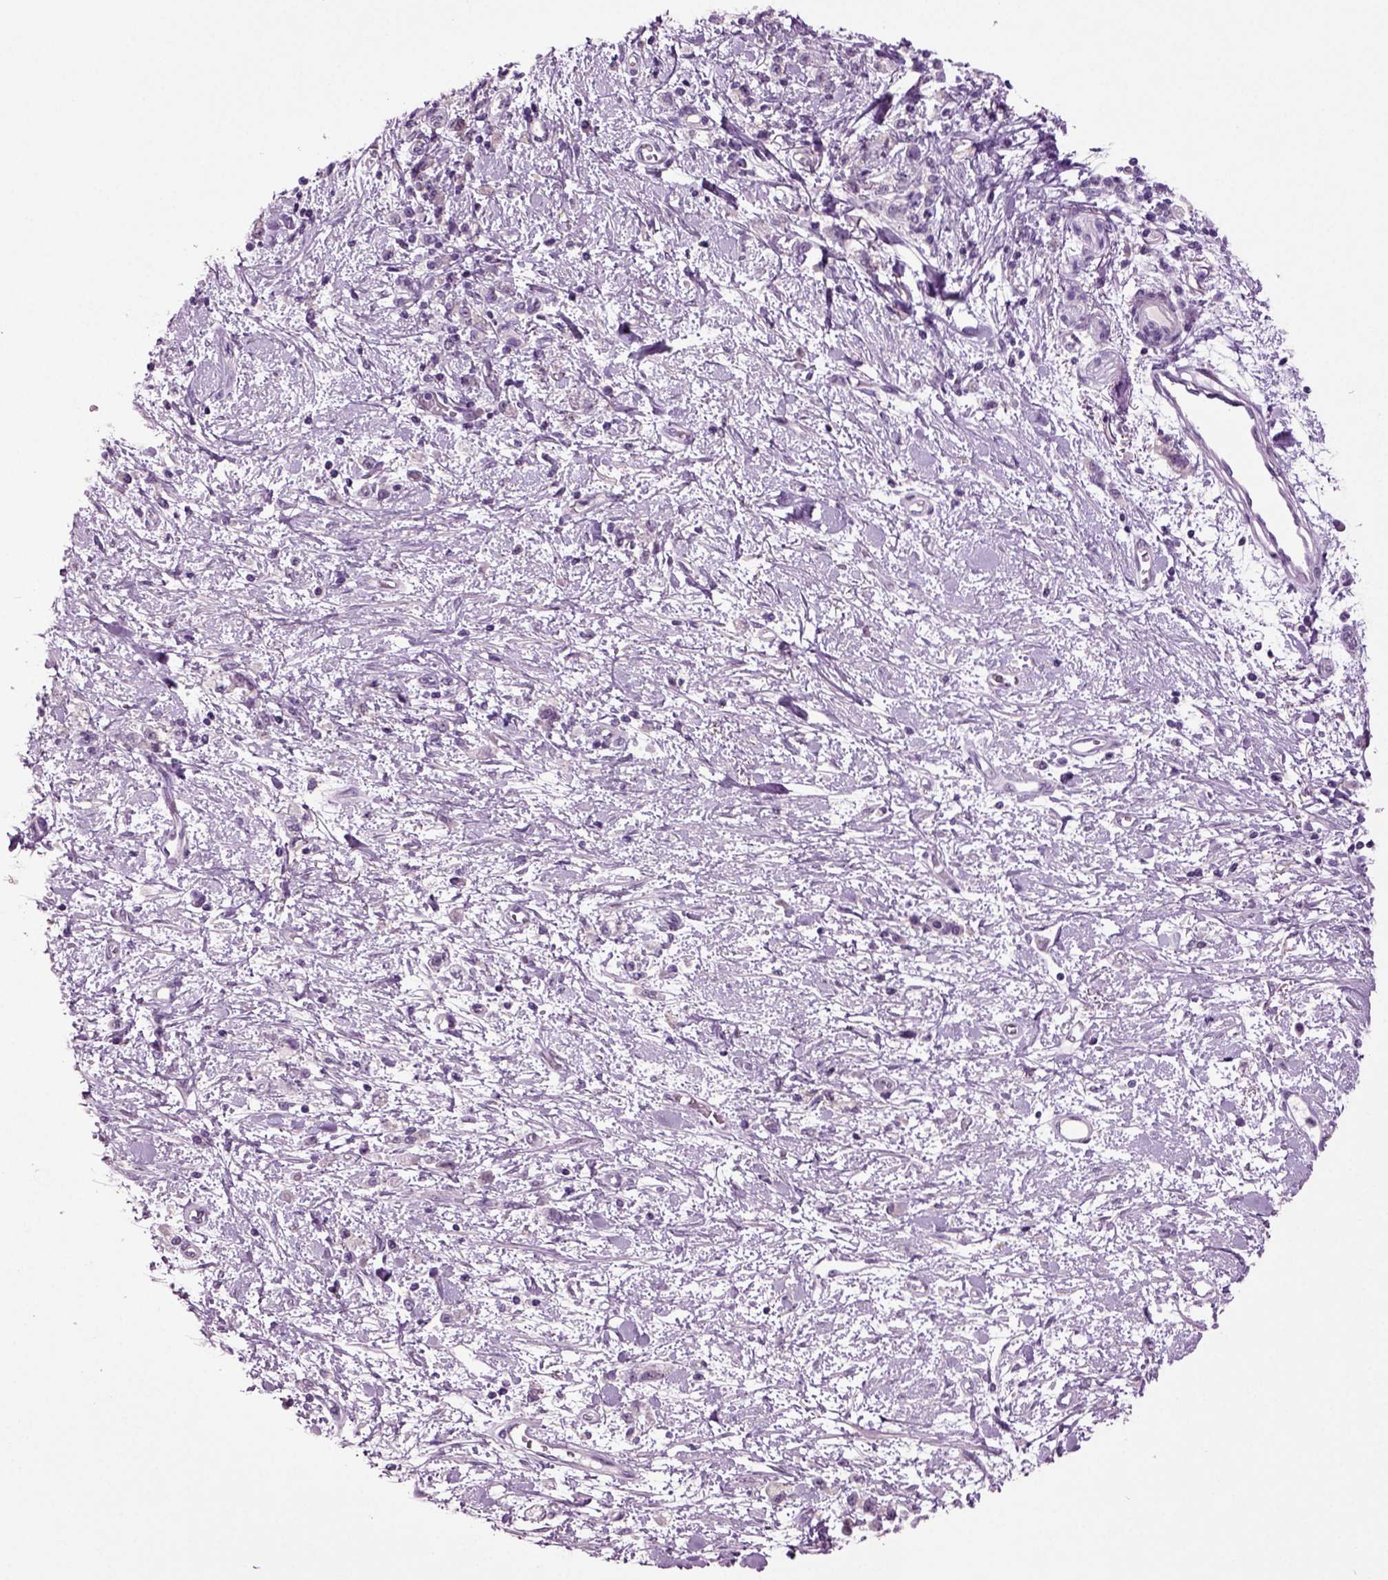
{"staining": {"intensity": "negative", "quantity": "none", "location": "none"}, "tissue": "stomach cancer", "cell_type": "Tumor cells", "image_type": "cancer", "snomed": [{"axis": "morphology", "description": "Adenocarcinoma, NOS"}, {"axis": "topography", "description": "Stomach"}], "caption": "A photomicrograph of stomach adenocarcinoma stained for a protein exhibits no brown staining in tumor cells.", "gene": "SLC17A6", "patient": {"sex": "male", "age": 77}}